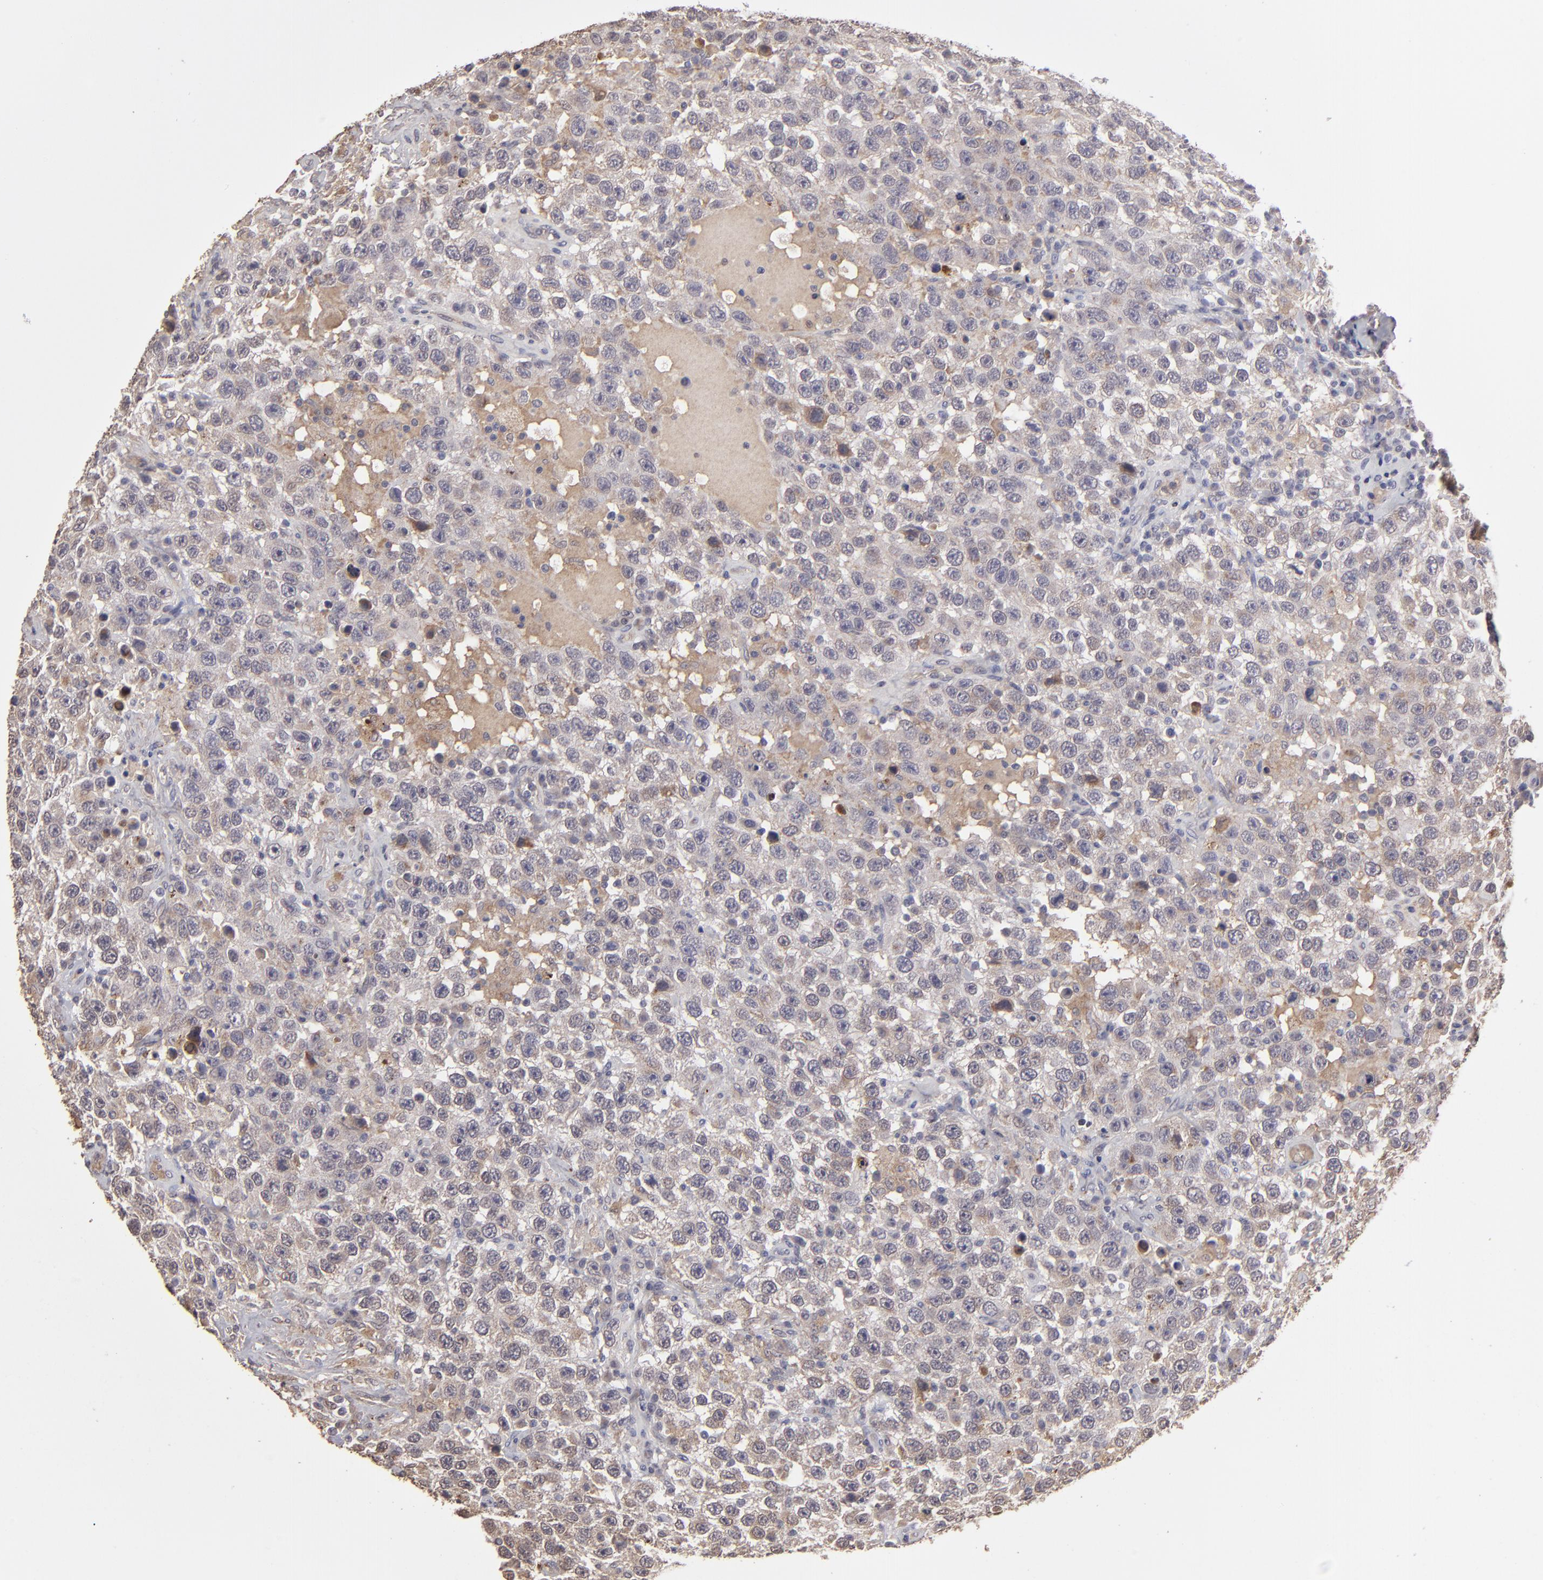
{"staining": {"intensity": "weak", "quantity": "25%-75%", "location": "cytoplasmic/membranous"}, "tissue": "testis cancer", "cell_type": "Tumor cells", "image_type": "cancer", "snomed": [{"axis": "morphology", "description": "Seminoma, NOS"}, {"axis": "topography", "description": "Testis"}], "caption": "Testis seminoma stained with DAB (3,3'-diaminobenzidine) immunohistochemistry (IHC) reveals low levels of weak cytoplasmic/membranous staining in about 25%-75% of tumor cells.", "gene": "ITGB5", "patient": {"sex": "male", "age": 41}}